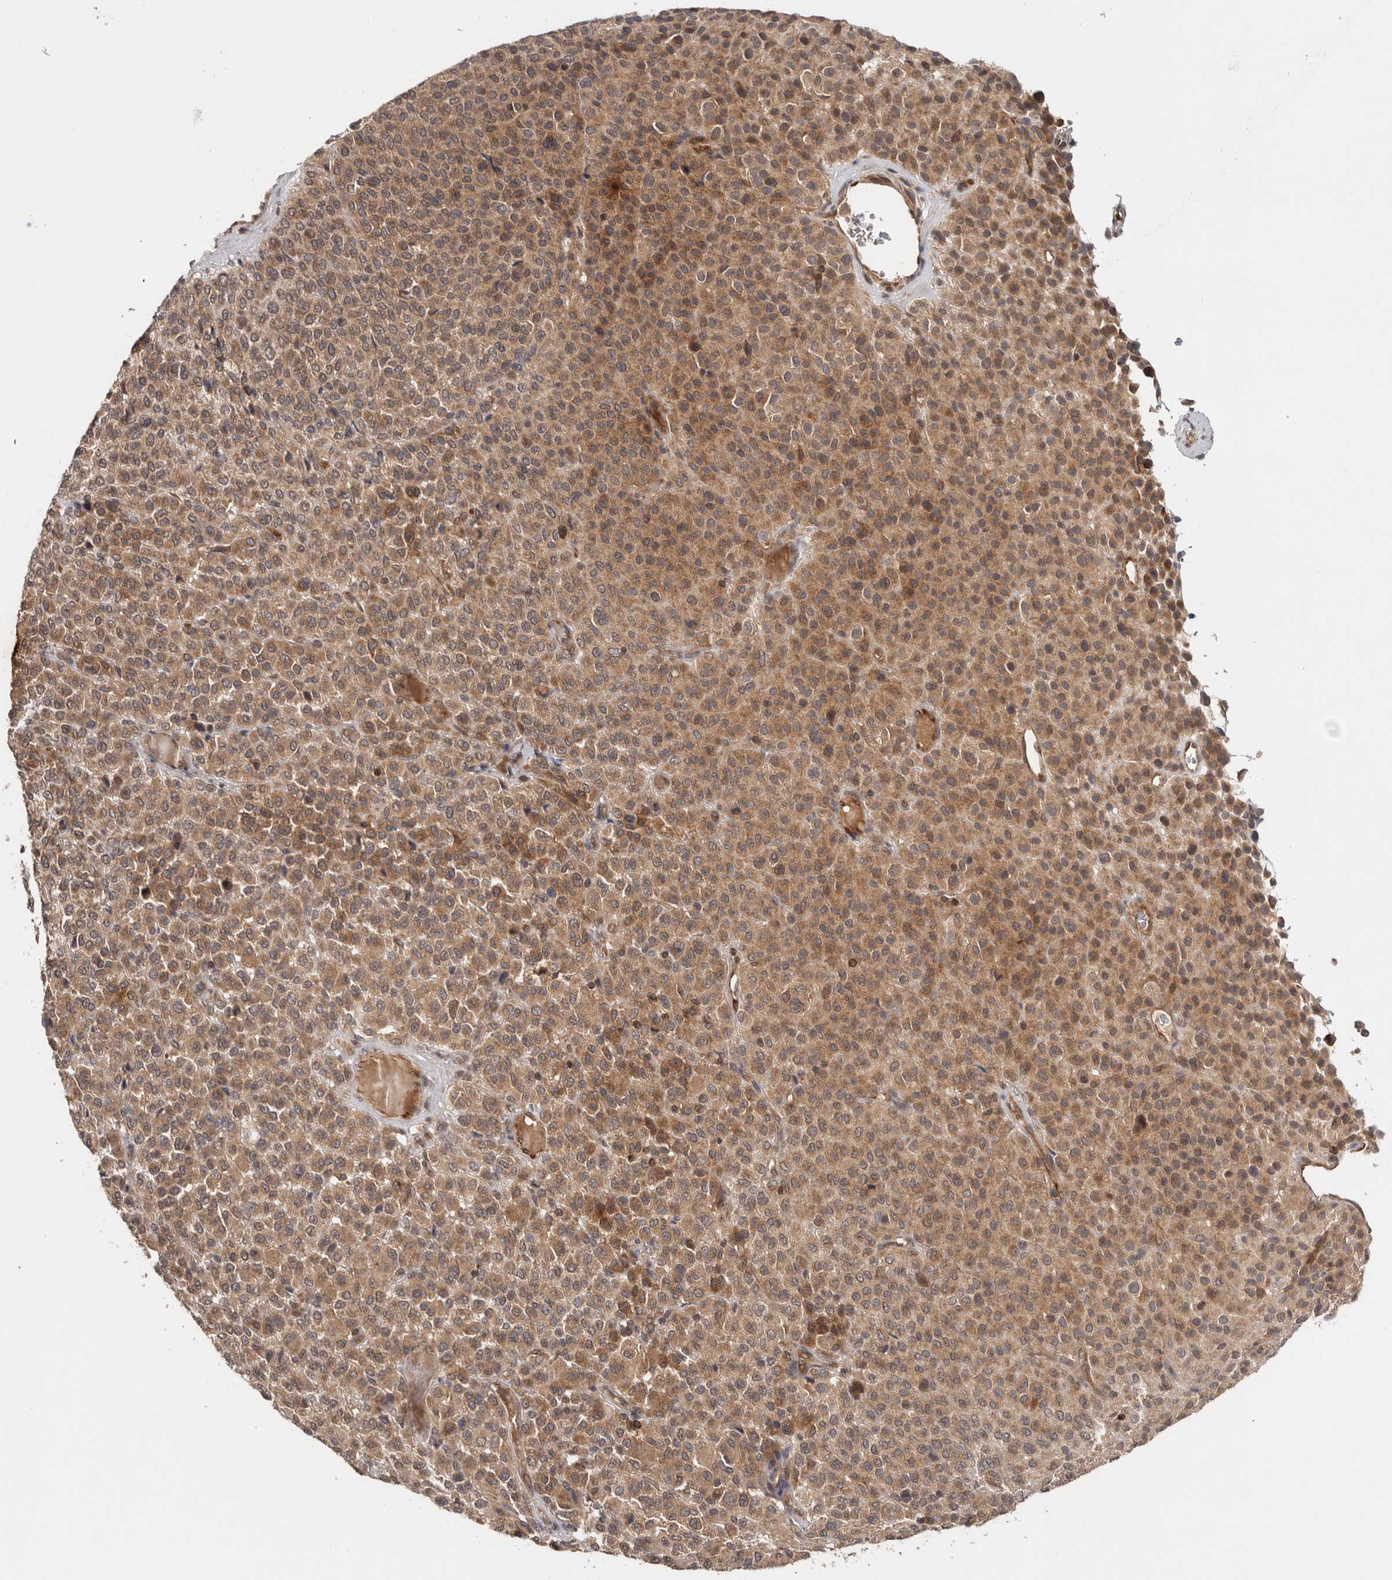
{"staining": {"intensity": "moderate", "quantity": ">75%", "location": "cytoplasmic/membranous"}, "tissue": "melanoma", "cell_type": "Tumor cells", "image_type": "cancer", "snomed": [{"axis": "morphology", "description": "Malignant melanoma, Metastatic site"}, {"axis": "topography", "description": "Pancreas"}], "caption": "Moderate cytoplasmic/membranous positivity for a protein is seen in about >75% of tumor cells of melanoma using IHC.", "gene": "HMOX2", "patient": {"sex": "female", "age": 30}}